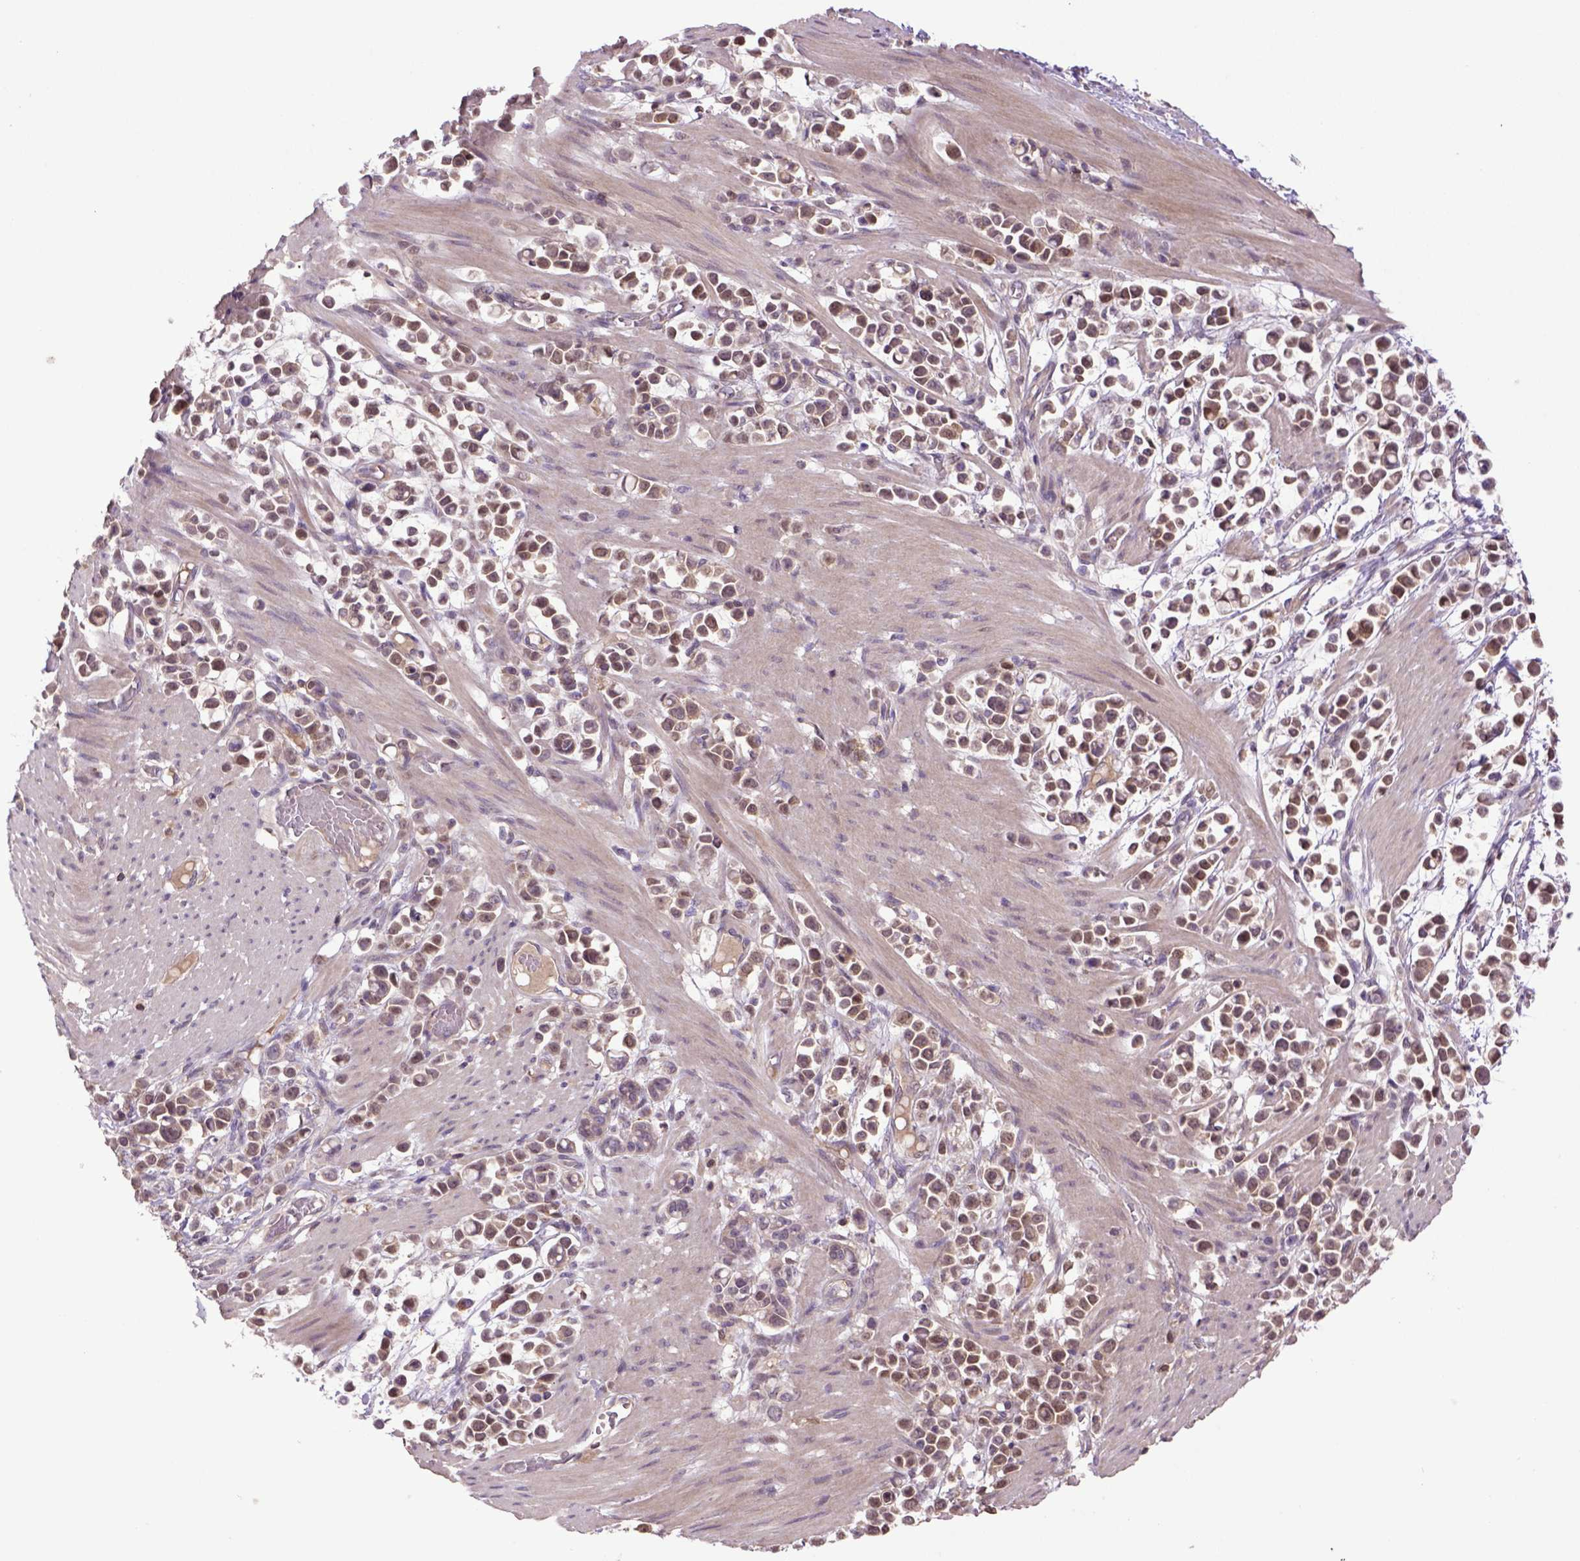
{"staining": {"intensity": "moderate", "quantity": ">75%", "location": "cytoplasmic/membranous,nuclear"}, "tissue": "stomach cancer", "cell_type": "Tumor cells", "image_type": "cancer", "snomed": [{"axis": "morphology", "description": "Adenocarcinoma, NOS"}, {"axis": "topography", "description": "Stomach"}], "caption": "Stomach cancer stained for a protein (brown) displays moderate cytoplasmic/membranous and nuclear positive positivity in approximately >75% of tumor cells.", "gene": "HSPBP1", "patient": {"sex": "male", "age": 82}}